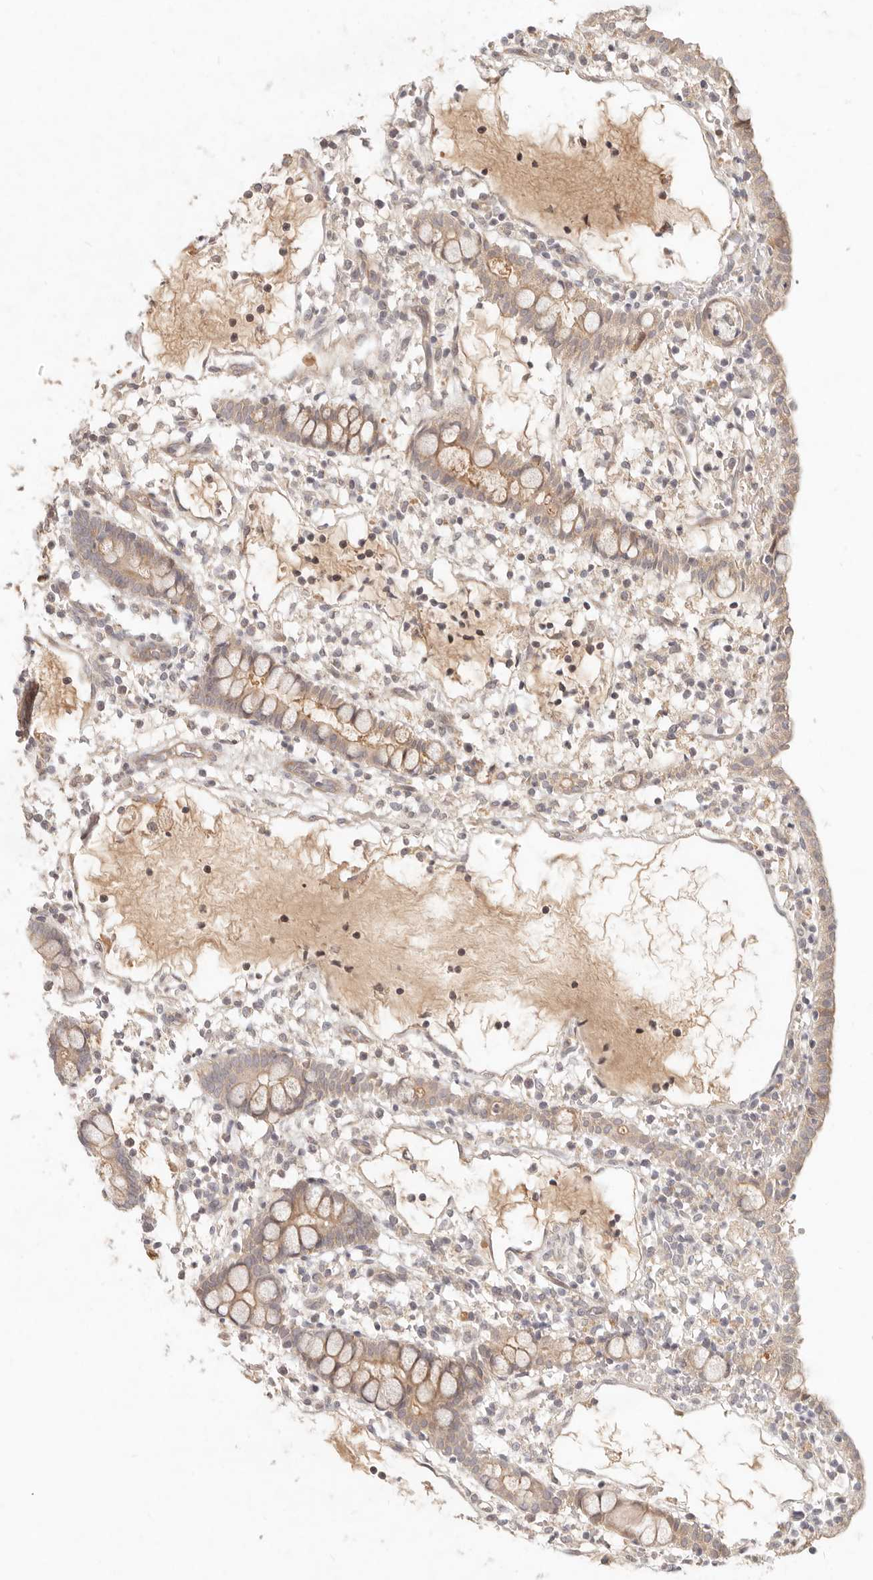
{"staining": {"intensity": "moderate", "quantity": ">75%", "location": "cytoplasmic/membranous"}, "tissue": "small intestine", "cell_type": "Glandular cells", "image_type": "normal", "snomed": [{"axis": "morphology", "description": "Normal tissue, NOS"}, {"axis": "morphology", "description": "Developmental malformation"}, {"axis": "topography", "description": "Small intestine"}], "caption": "Immunohistochemistry histopathology image of benign human small intestine stained for a protein (brown), which reveals medium levels of moderate cytoplasmic/membranous staining in approximately >75% of glandular cells.", "gene": "UBXN11", "patient": {"sex": "male"}}